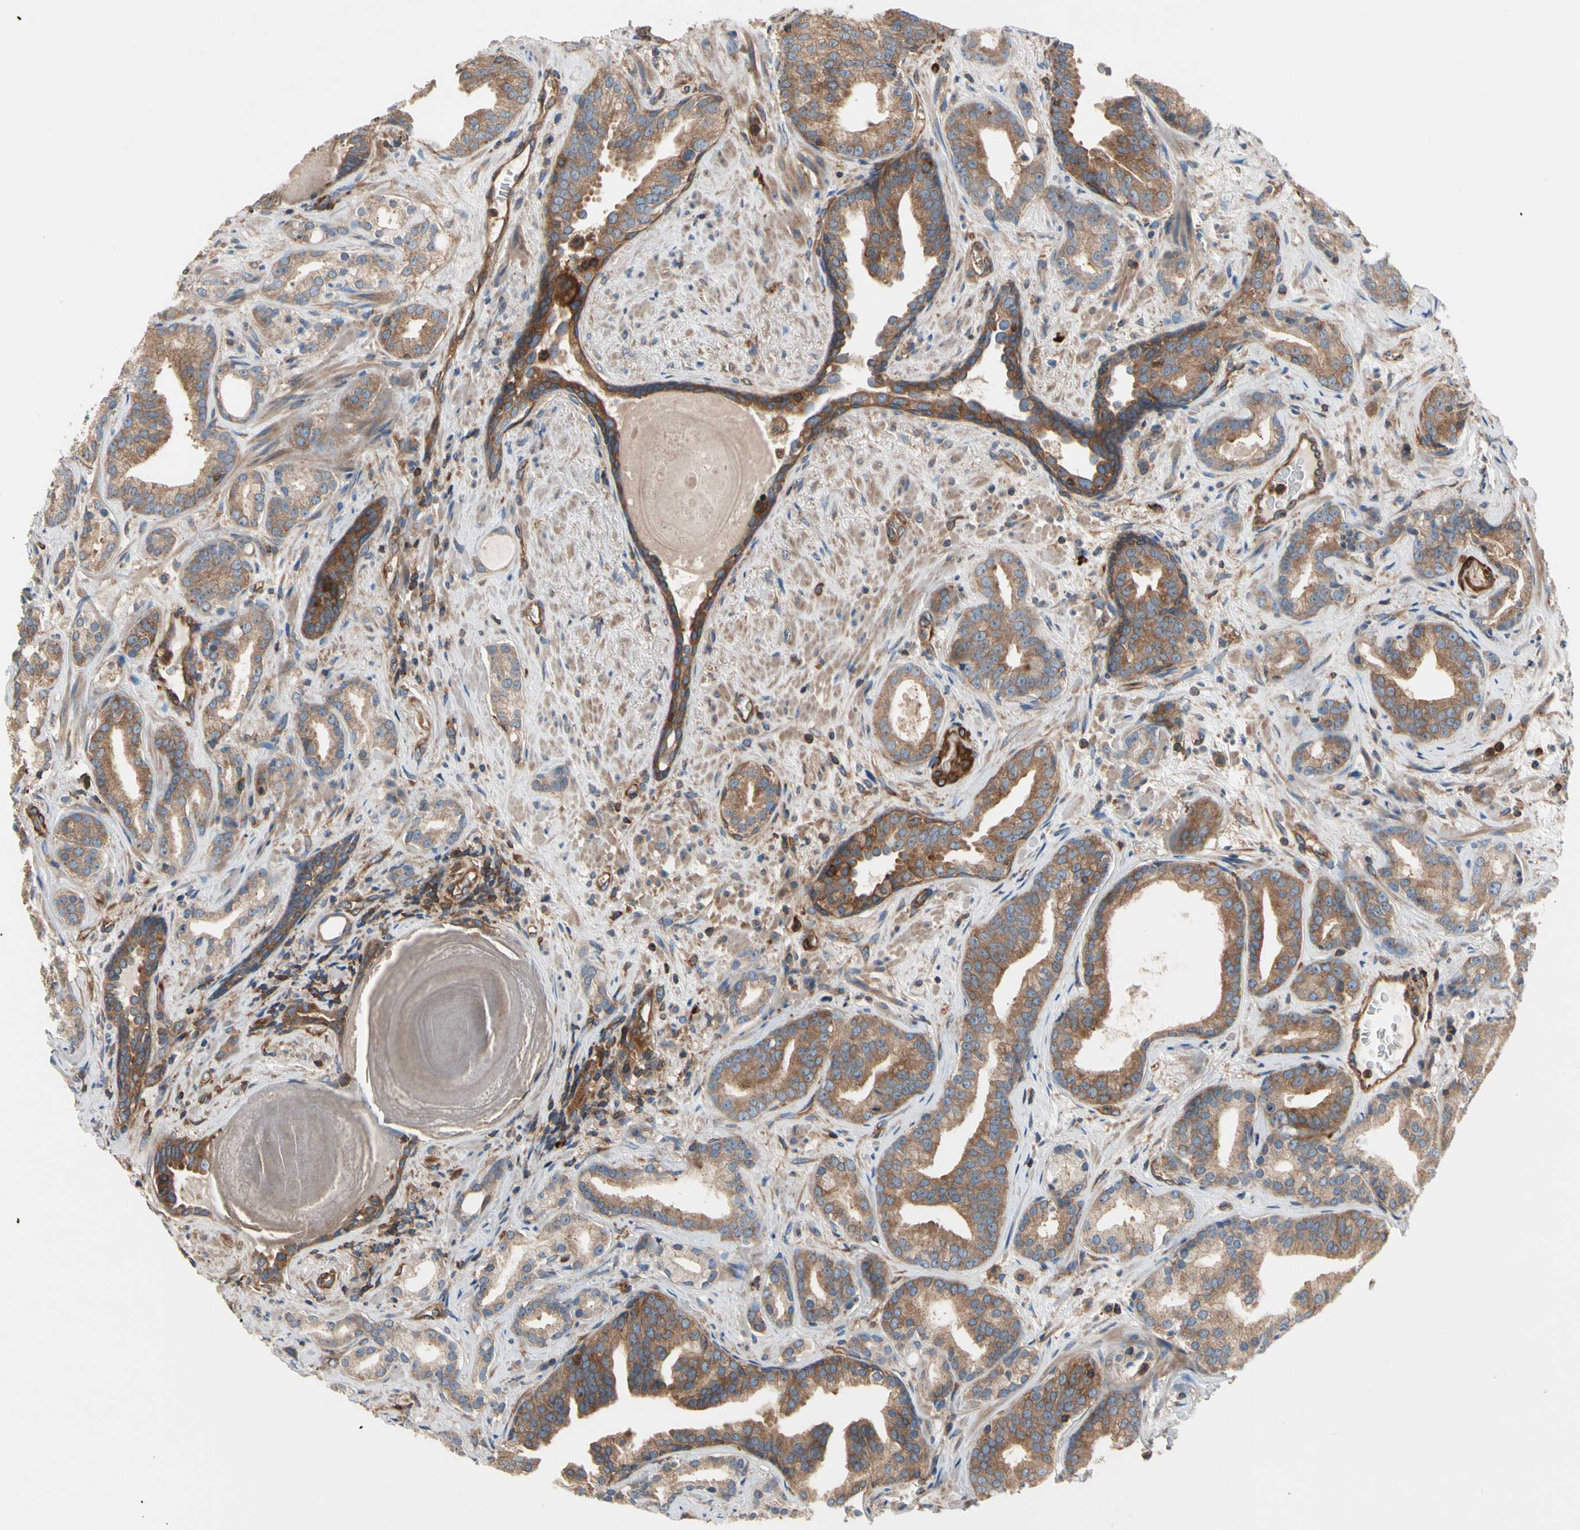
{"staining": {"intensity": "weak", "quantity": ">75%", "location": "cytoplasmic/membranous"}, "tissue": "prostate cancer", "cell_type": "Tumor cells", "image_type": "cancer", "snomed": [{"axis": "morphology", "description": "Adenocarcinoma, Low grade"}, {"axis": "topography", "description": "Prostate"}], "caption": "High-magnification brightfield microscopy of prostate cancer stained with DAB (3,3'-diaminobenzidine) (brown) and counterstained with hematoxylin (blue). tumor cells exhibit weak cytoplasmic/membranous expression is seen in about>75% of cells.", "gene": "ROCK1", "patient": {"sex": "male", "age": 63}}